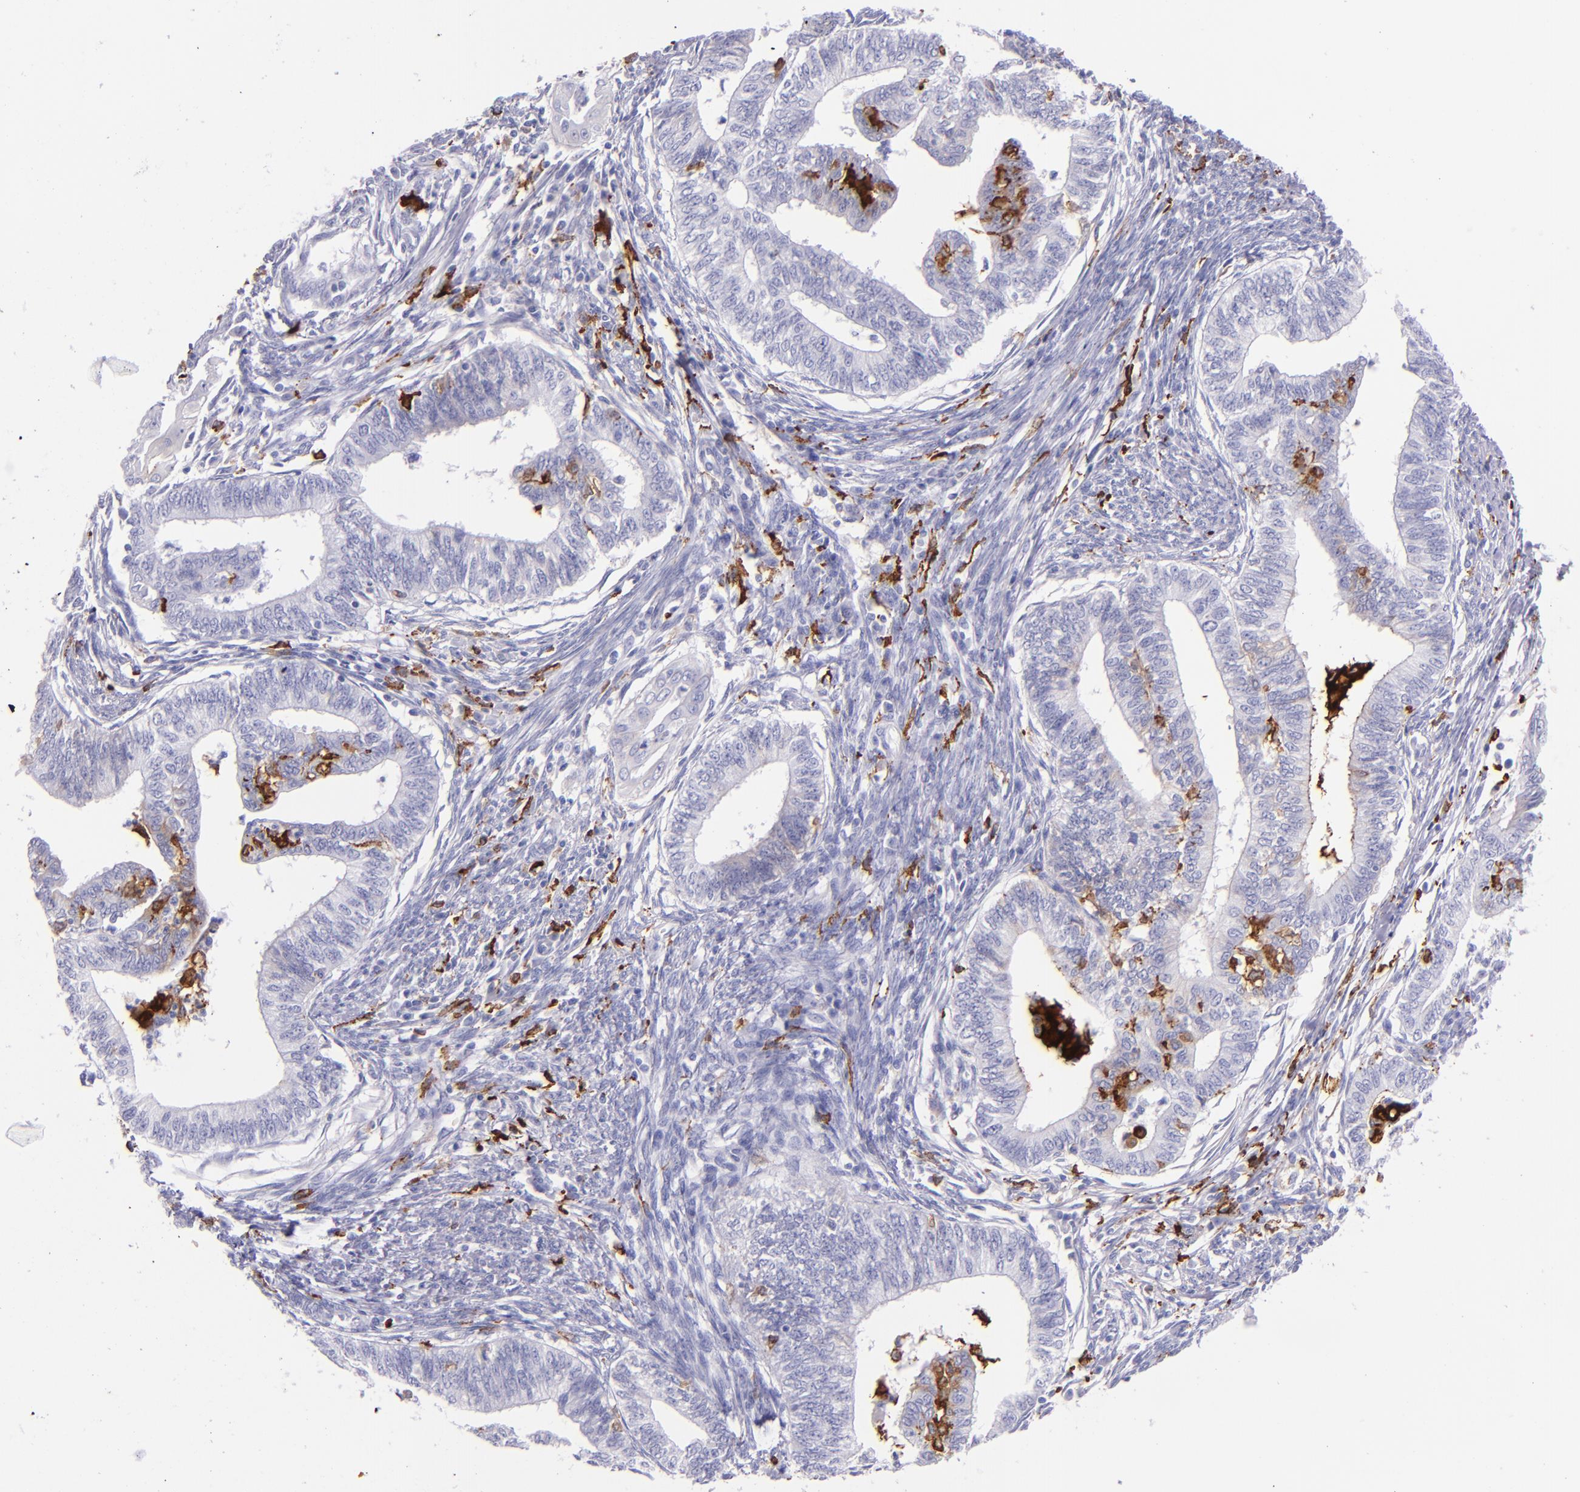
{"staining": {"intensity": "negative", "quantity": "none", "location": "none"}, "tissue": "endometrial cancer", "cell_type": "Tumor cells", "image_type": "cancer", "snomed": [{"axis": "morphology", "description": "Adenocarcinoma, NOS"}, {"axis": "topography", "description": "Endometrium"}], "caption": "An image of adenocarcinoma (endometrial) stained for a protein demonstrates no brown staining in tumor cells.", "gene": "CD163", "patient": {"sex": "female", "age": 66}}